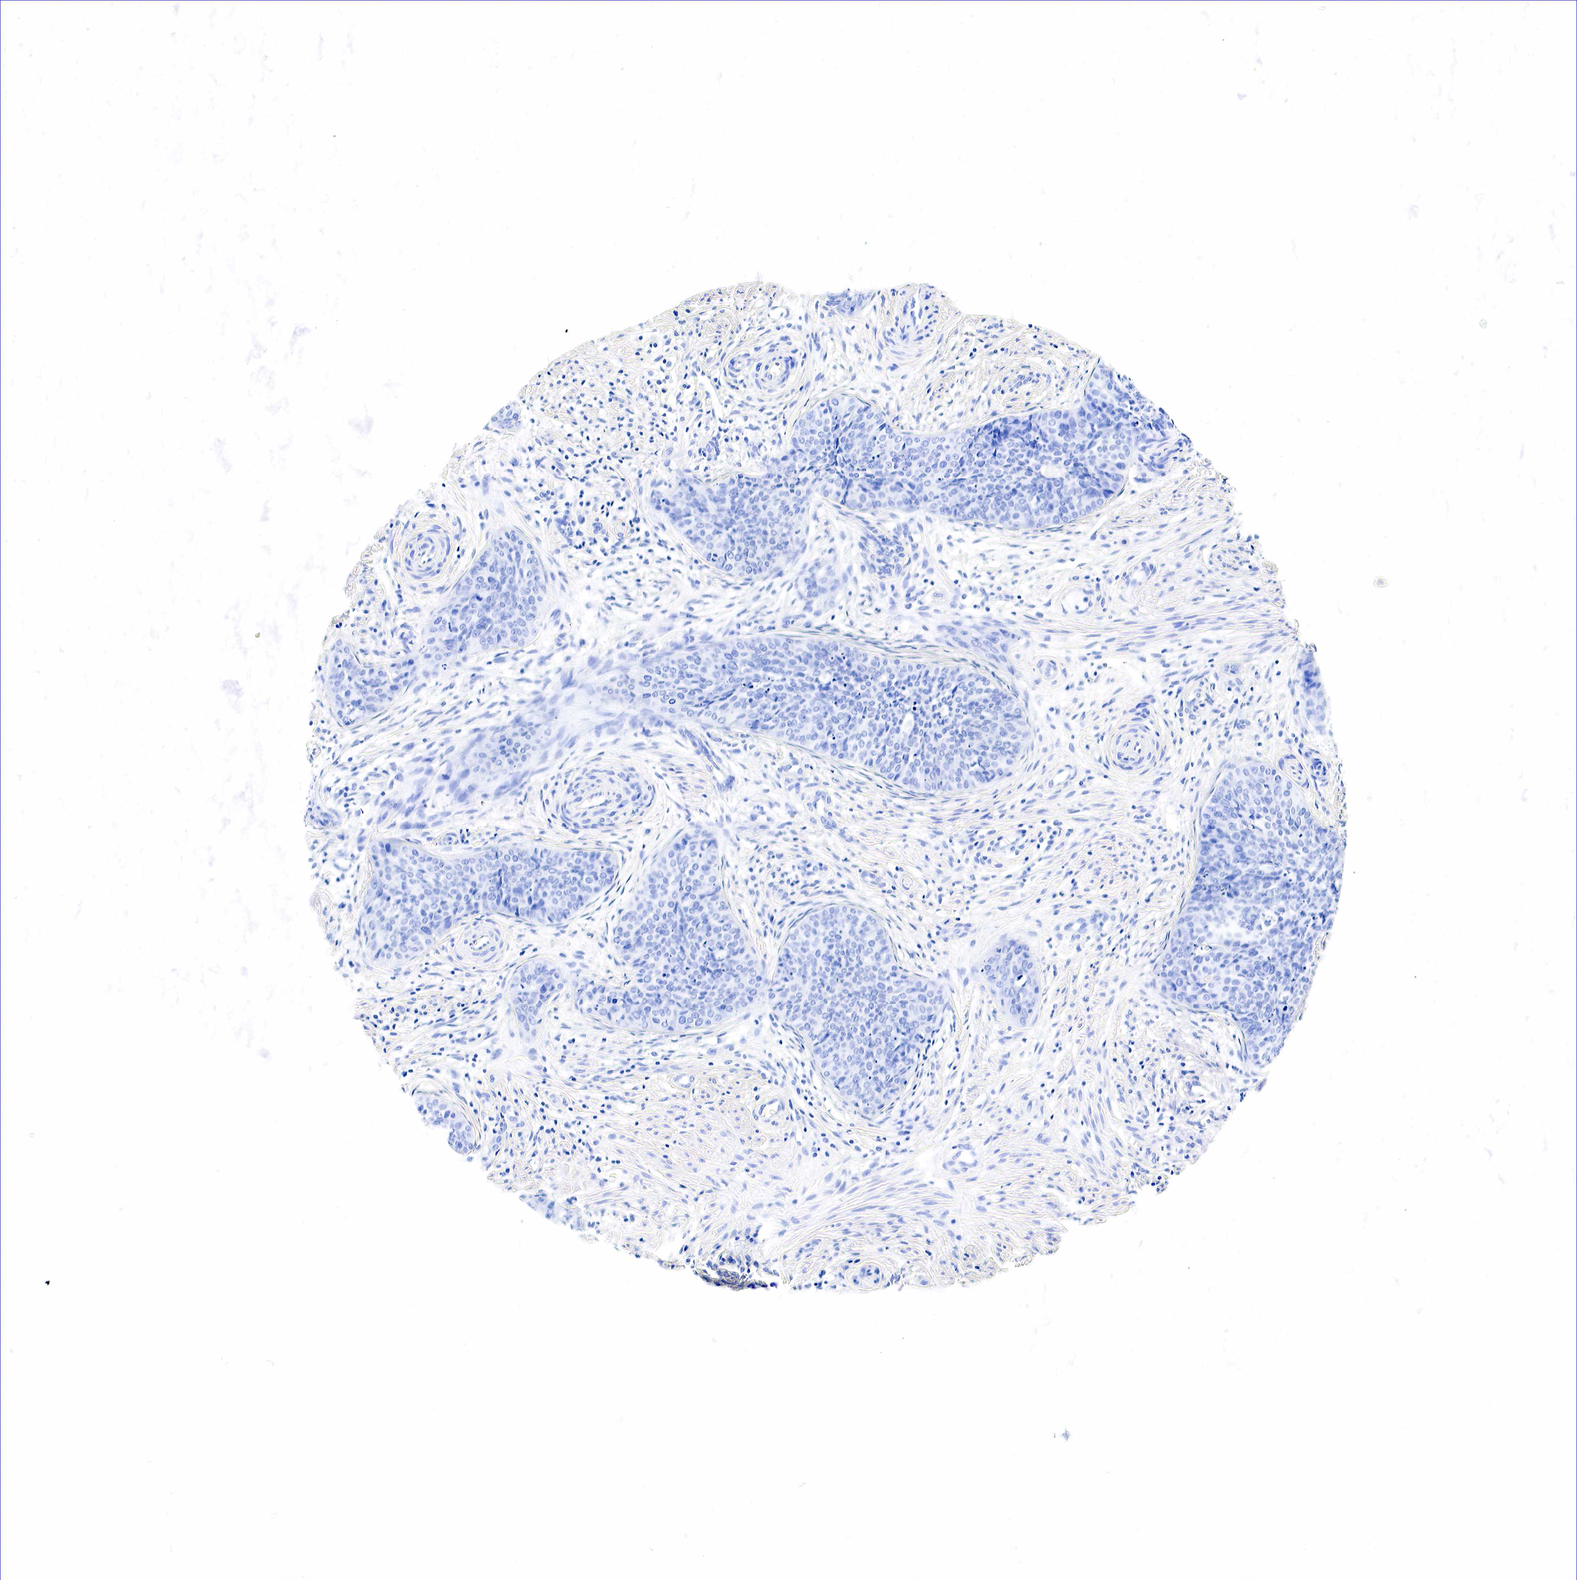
{"staining": {"intensity": "negative", "quantity": "none", "location": "none"}, "tissue": "cervical cancer", "cell_type": "Tumor cells", "image_type": "cancer", "snomed": [{"axis": "morphology", "description": "Squamous cell carcinoma, NOS"}, {"axis": "topography", "description": "Cervix"}], "caption": "Cervical squamous cell carcinoma was stained to show a protein in brown. There is no significant staining in tumor cells. (DAB IHC, high magnification).", "gene": "GAST", "patient": {"sex": "female", "age": 34}}